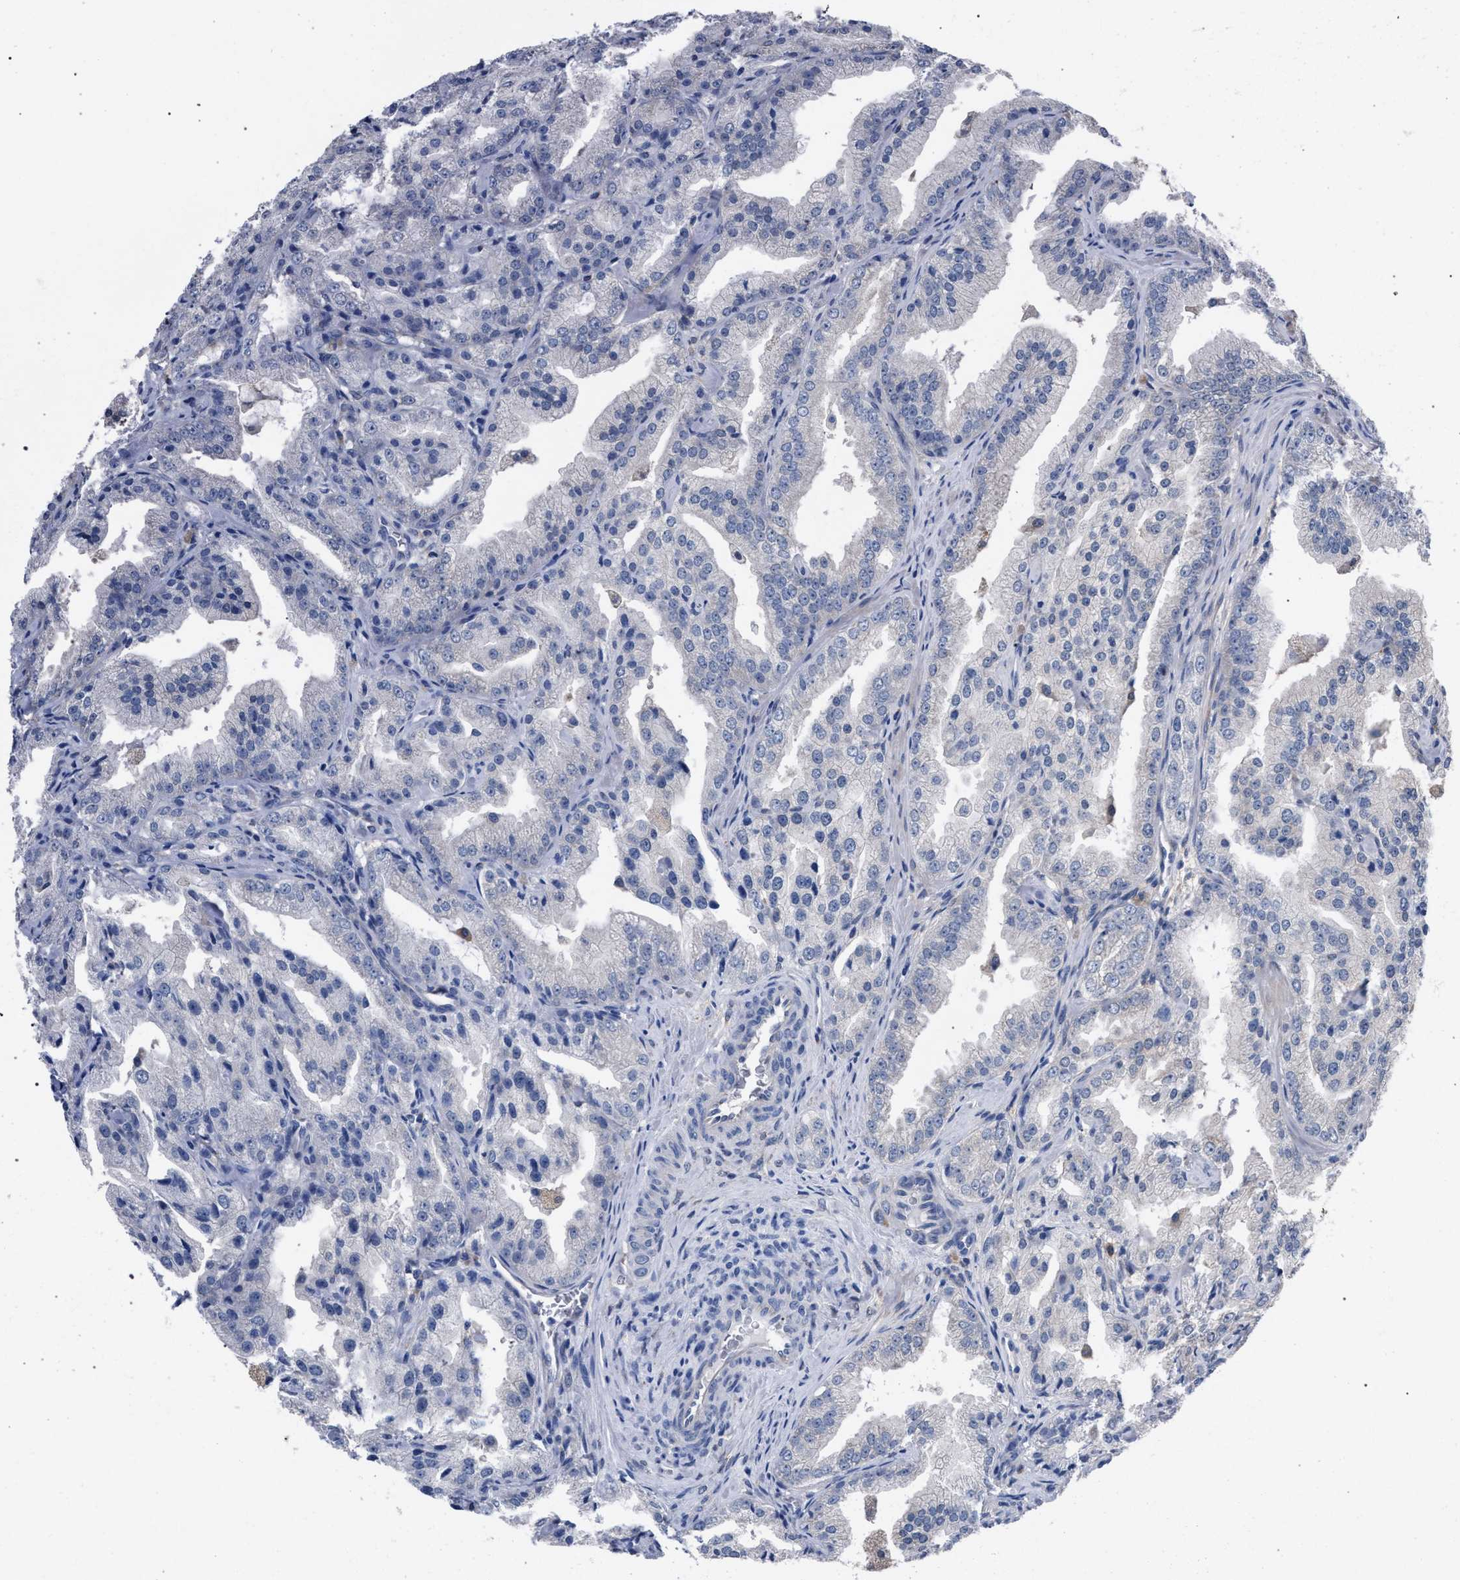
{"staining": {"intensity": "negative", "quantity": "none", "location": "none"}, "tissue": "prostate cancer", "cell_type": "Tumor cells", "image_type": "cancer", "snomed": [{"axis": "morphology", "description": "Adenocarcinoma, High grade"}, {"axis": "topography", "description": "Prostate"}], "caption": "Immunohistochemistry (IHC) histopathology image of neoplastic tissue: human prostate high-grade adenocarcinoma stained with DAB exhibits no significant protein positivity in tumor cells.", "gene": "CRYZ", "patient": {"sex": "male", "age": 61}}